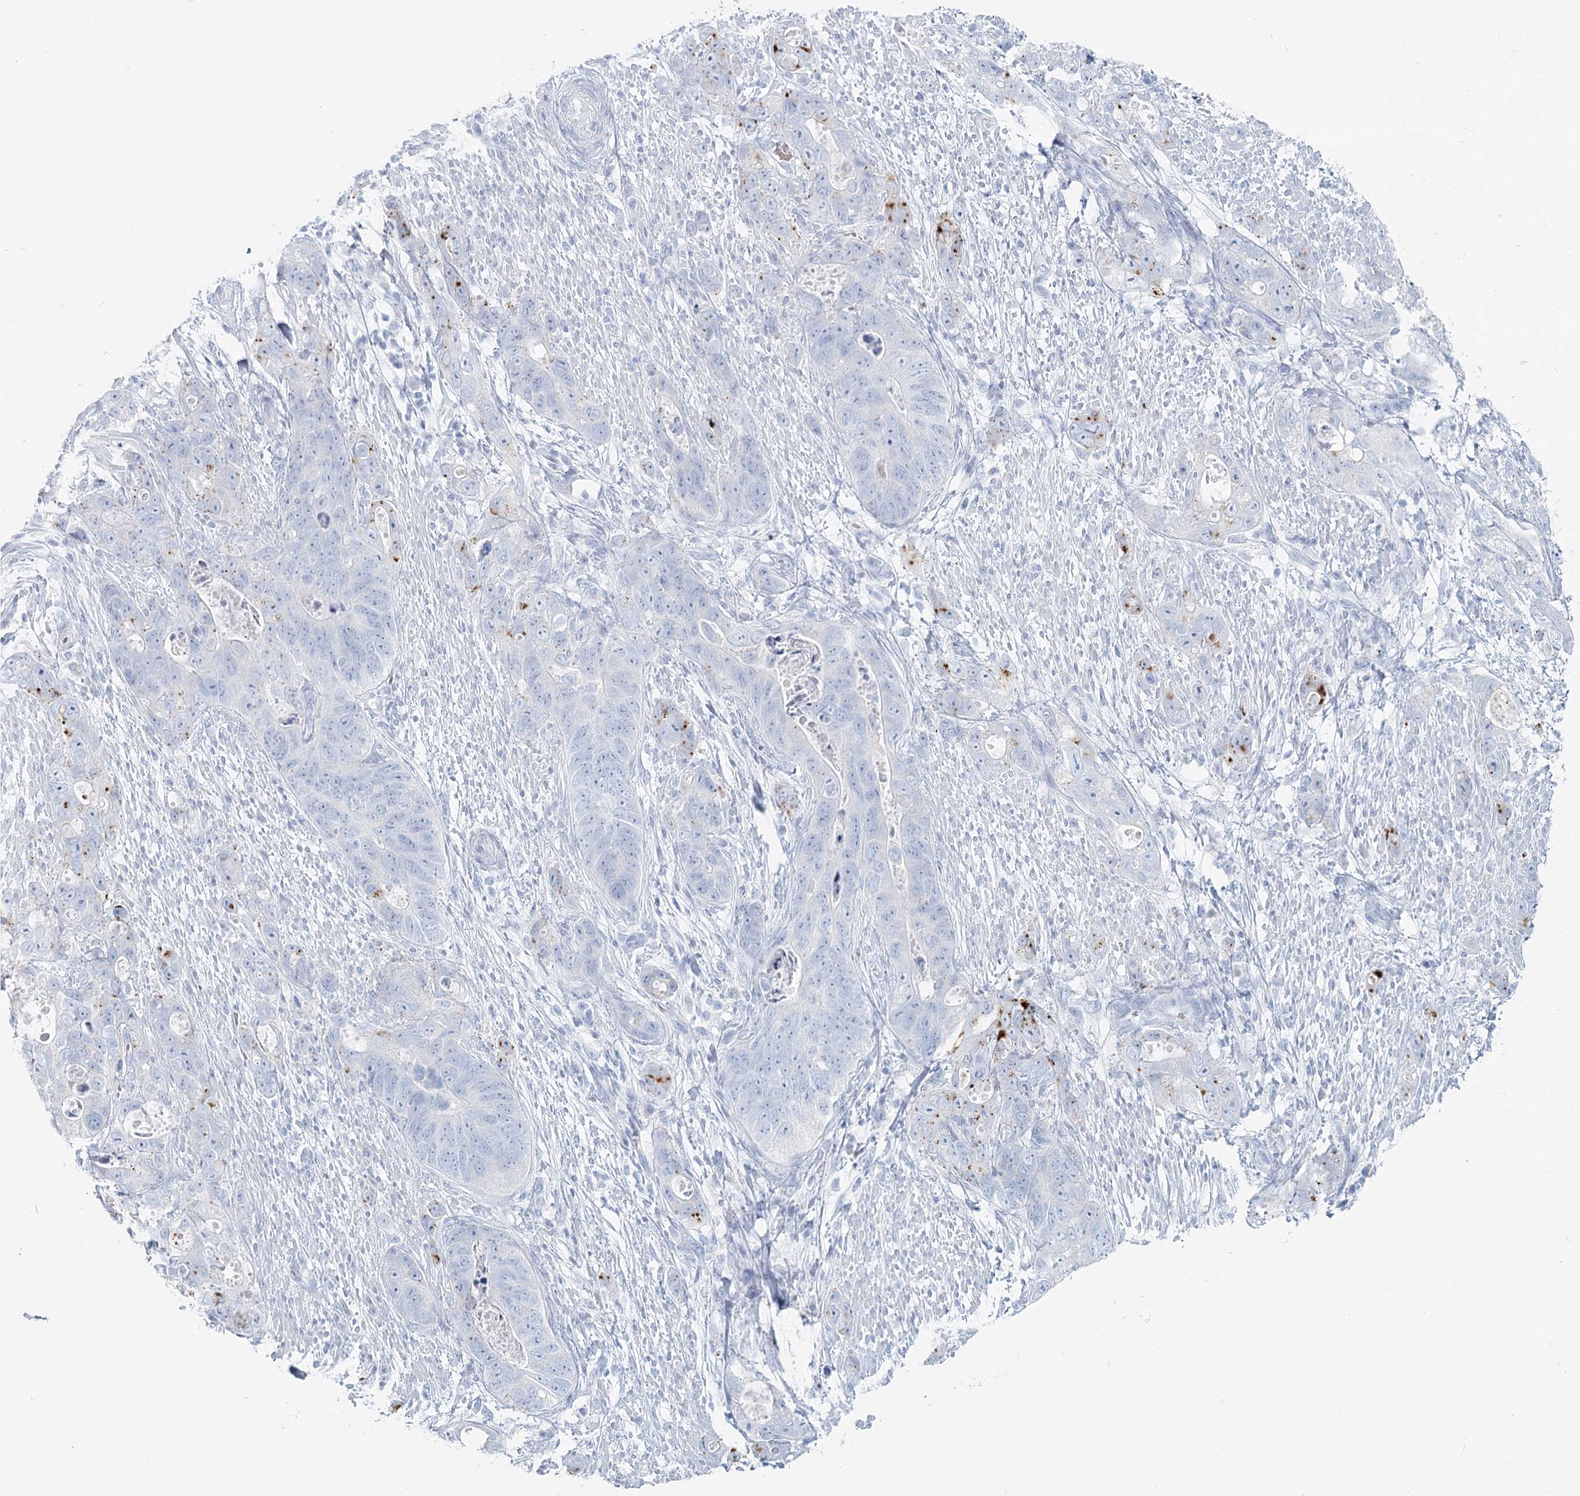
{"staining": {"intensity": "negative", "quantity": "none", "location": "none"}, "tissue": "stomach cancer", "cell_type": "Tumor cells", "image_type": "cancer", "snomed": [{"axis": "morphology", "description": "Adenocarcinoma, NOS"}, {"axis": "topography", "description": "Stomach"}], "caption": "The photomicrograph exhibits no staining of tumor cells in stomach adenocarcinoma. (Stains: DAB immunohistochemistry with hematoxylin counter stain, Microscopy: brightfield microscopy at high magnification).", "gene": "IFIT5", "patient": {"sex": "female", "age": 89}}